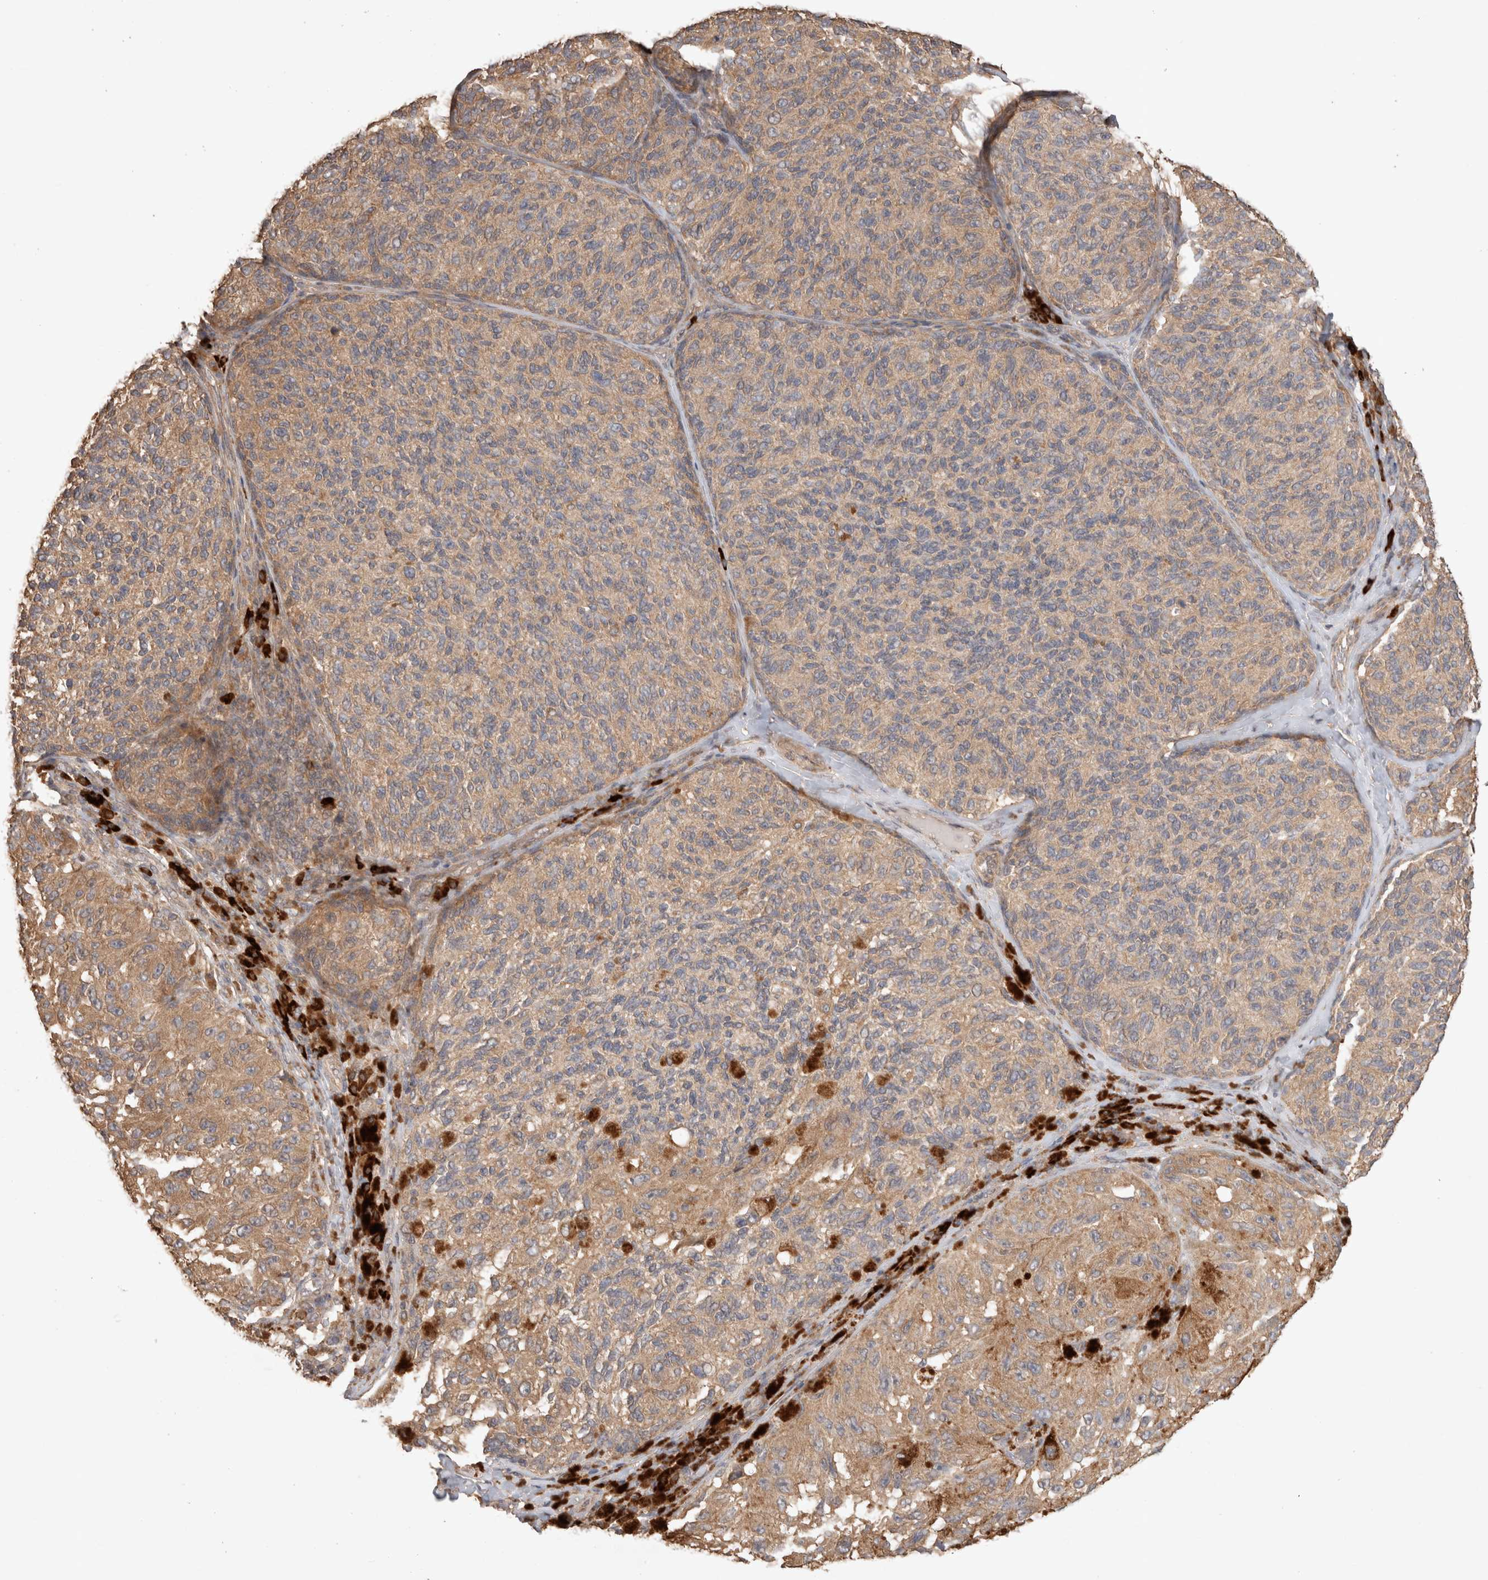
{"staining": {"intensity": "moderate", "quantity": ">75%", "location": "cytoplasmic/membranous"}, "tissue": "melanoma", "cell_type": "Tumor cells", "image_type": "cancer", "snomed": [{"axis": "morphology", "description": "Malignant melanoma, NOS"}, {"axis": "topography", "description": "Skin"}], "caption": "Immunohistochemistry of human malignant melanoma displays medium levels of moderate cytoplasmic/membranous staining in approximately >75% of tumor cells.", "gene": "HROB", "patient": {"sex": "female", "age": 73}}